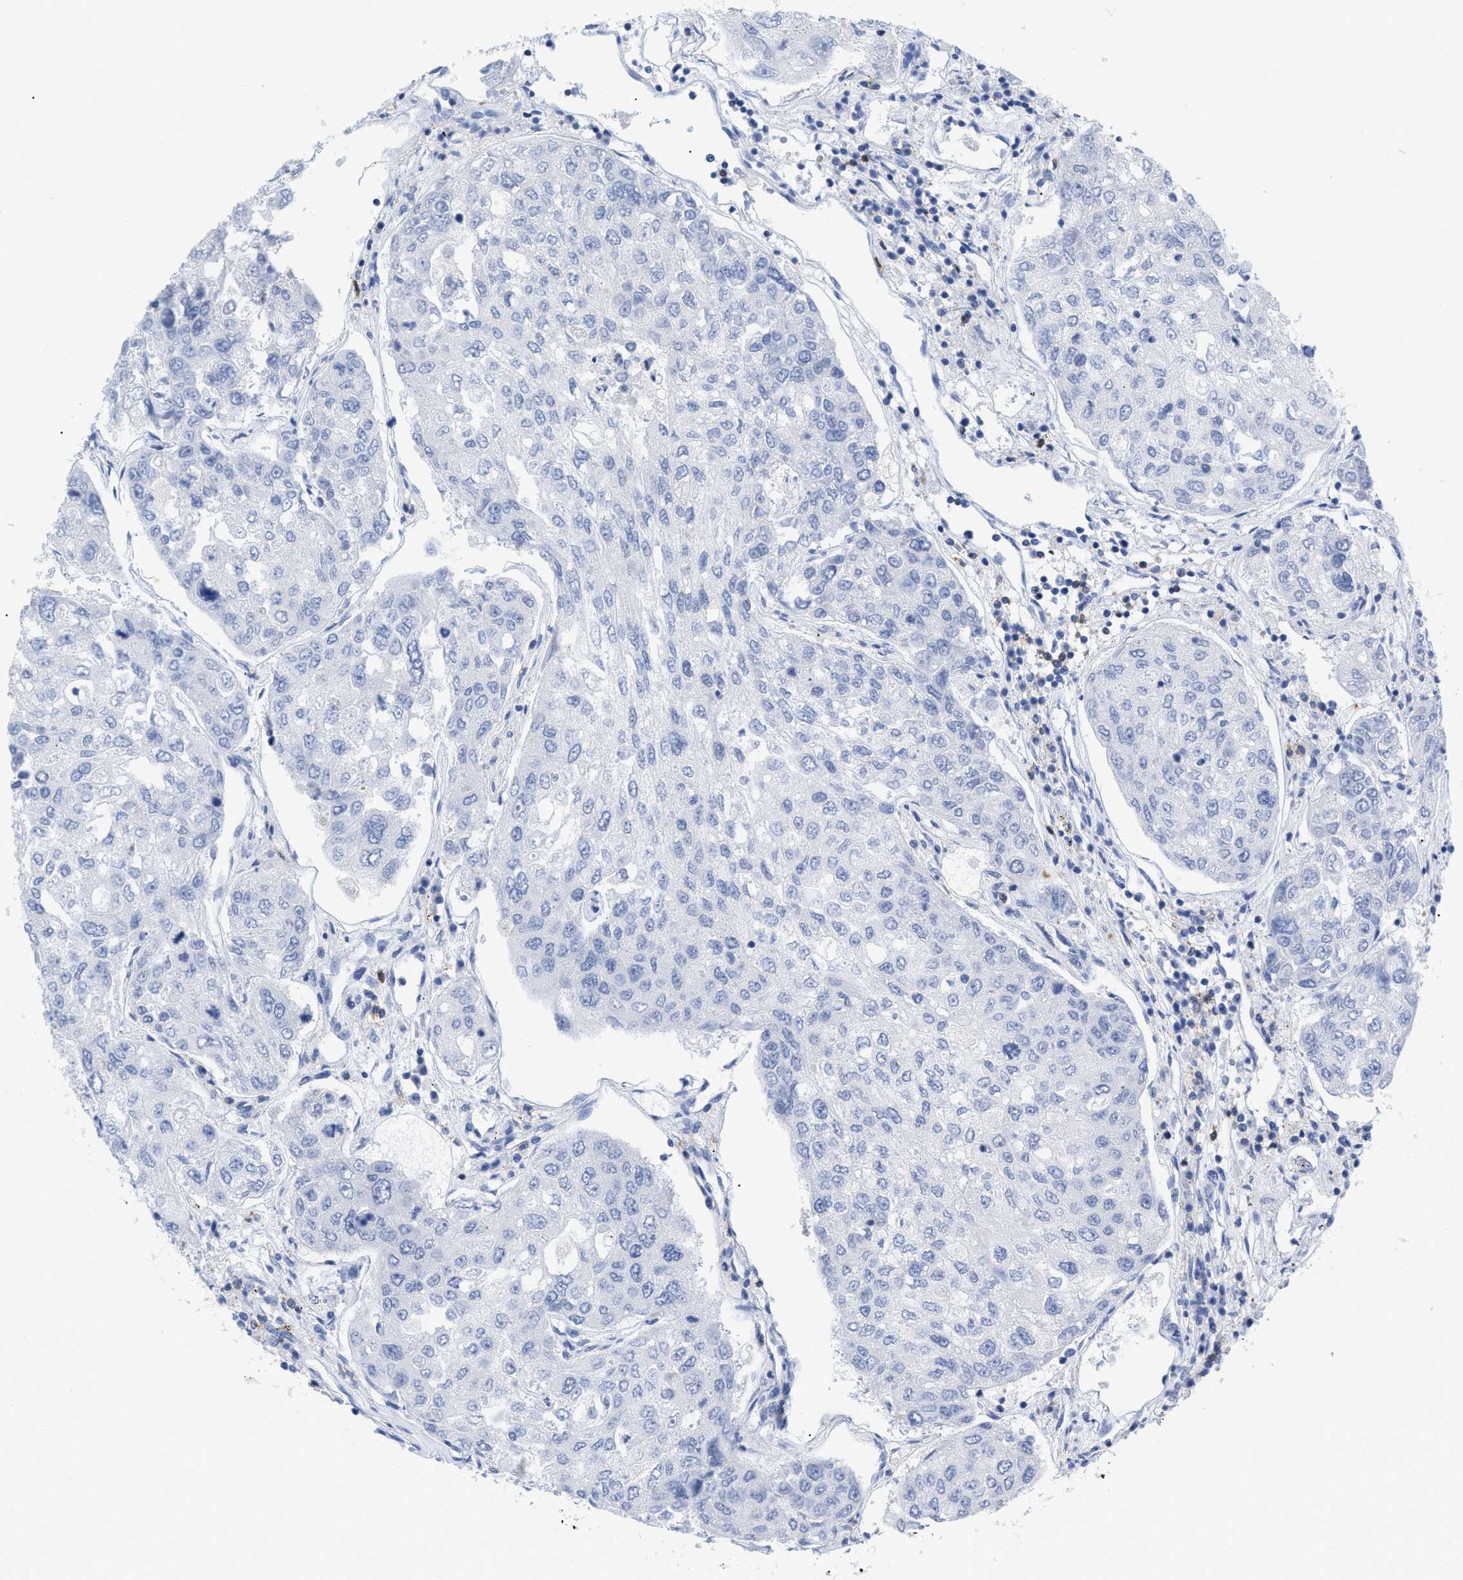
{"staining": {"intensity": "negative", "quantity": "none", "location": "none"}, "tissue": "urothelial cancer", "cell_type": "Tumor cells", "image_type": "cancer", "snomed": [{"axis": "morphology", "description": "Urothelial carcinoma, High grade"}, {"axis": "topography", "description": "Lymph node"}, {"axis": "topography", "description": "Urinary bladder"}], "caption": "IHC histopathology image of neoplastic tissue: urothelial cancer stained with DAB (3,3'-diaminobenzidine) demonstrates no significant protein staining in tumor cells.", "gene": "CD5", "patient": {"sex": "male", "age": 51}}